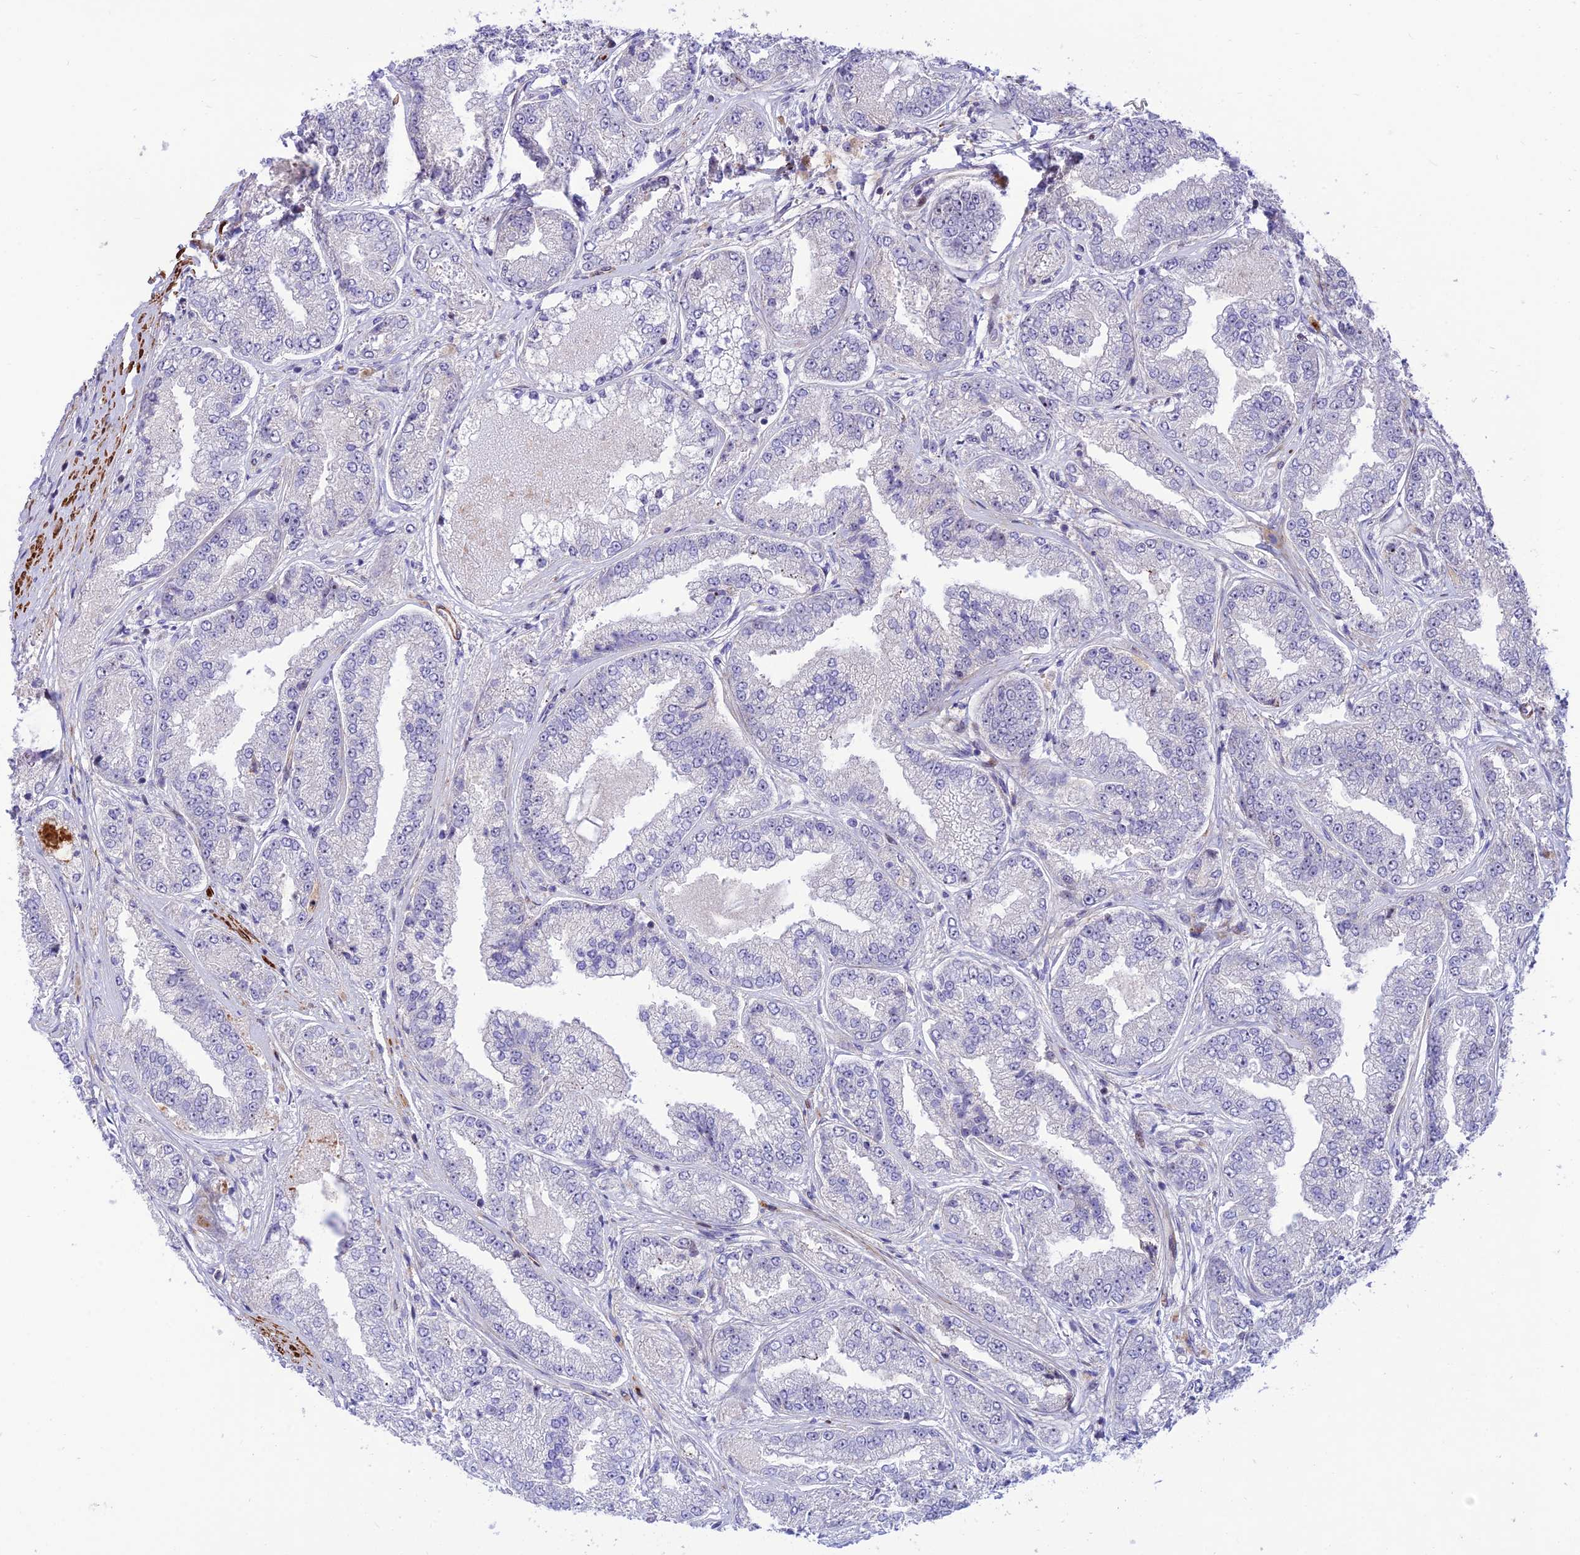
{"staining": {"intensity": "negative", "quantity": "none", "location": "none"}, "tissue": "prostate cancer", "cell_type": "Tumor cells", "image_type": "cancer", "snomed": [{"axis": "morphology", "description": "Adenocarcinoma, High grade"}, {"axis": "topography", "description": "Prostate"}], "caption": "High magnification brightfield microscopy of prostate cancer (high-grade adenocarcinoma) stained with DAB (brown) and counterstained with hematoxylin (blue): tumor cells show no significant positivity.", "gene": "KBTBD7", "patient": {"sex": "male", "age": 71}}